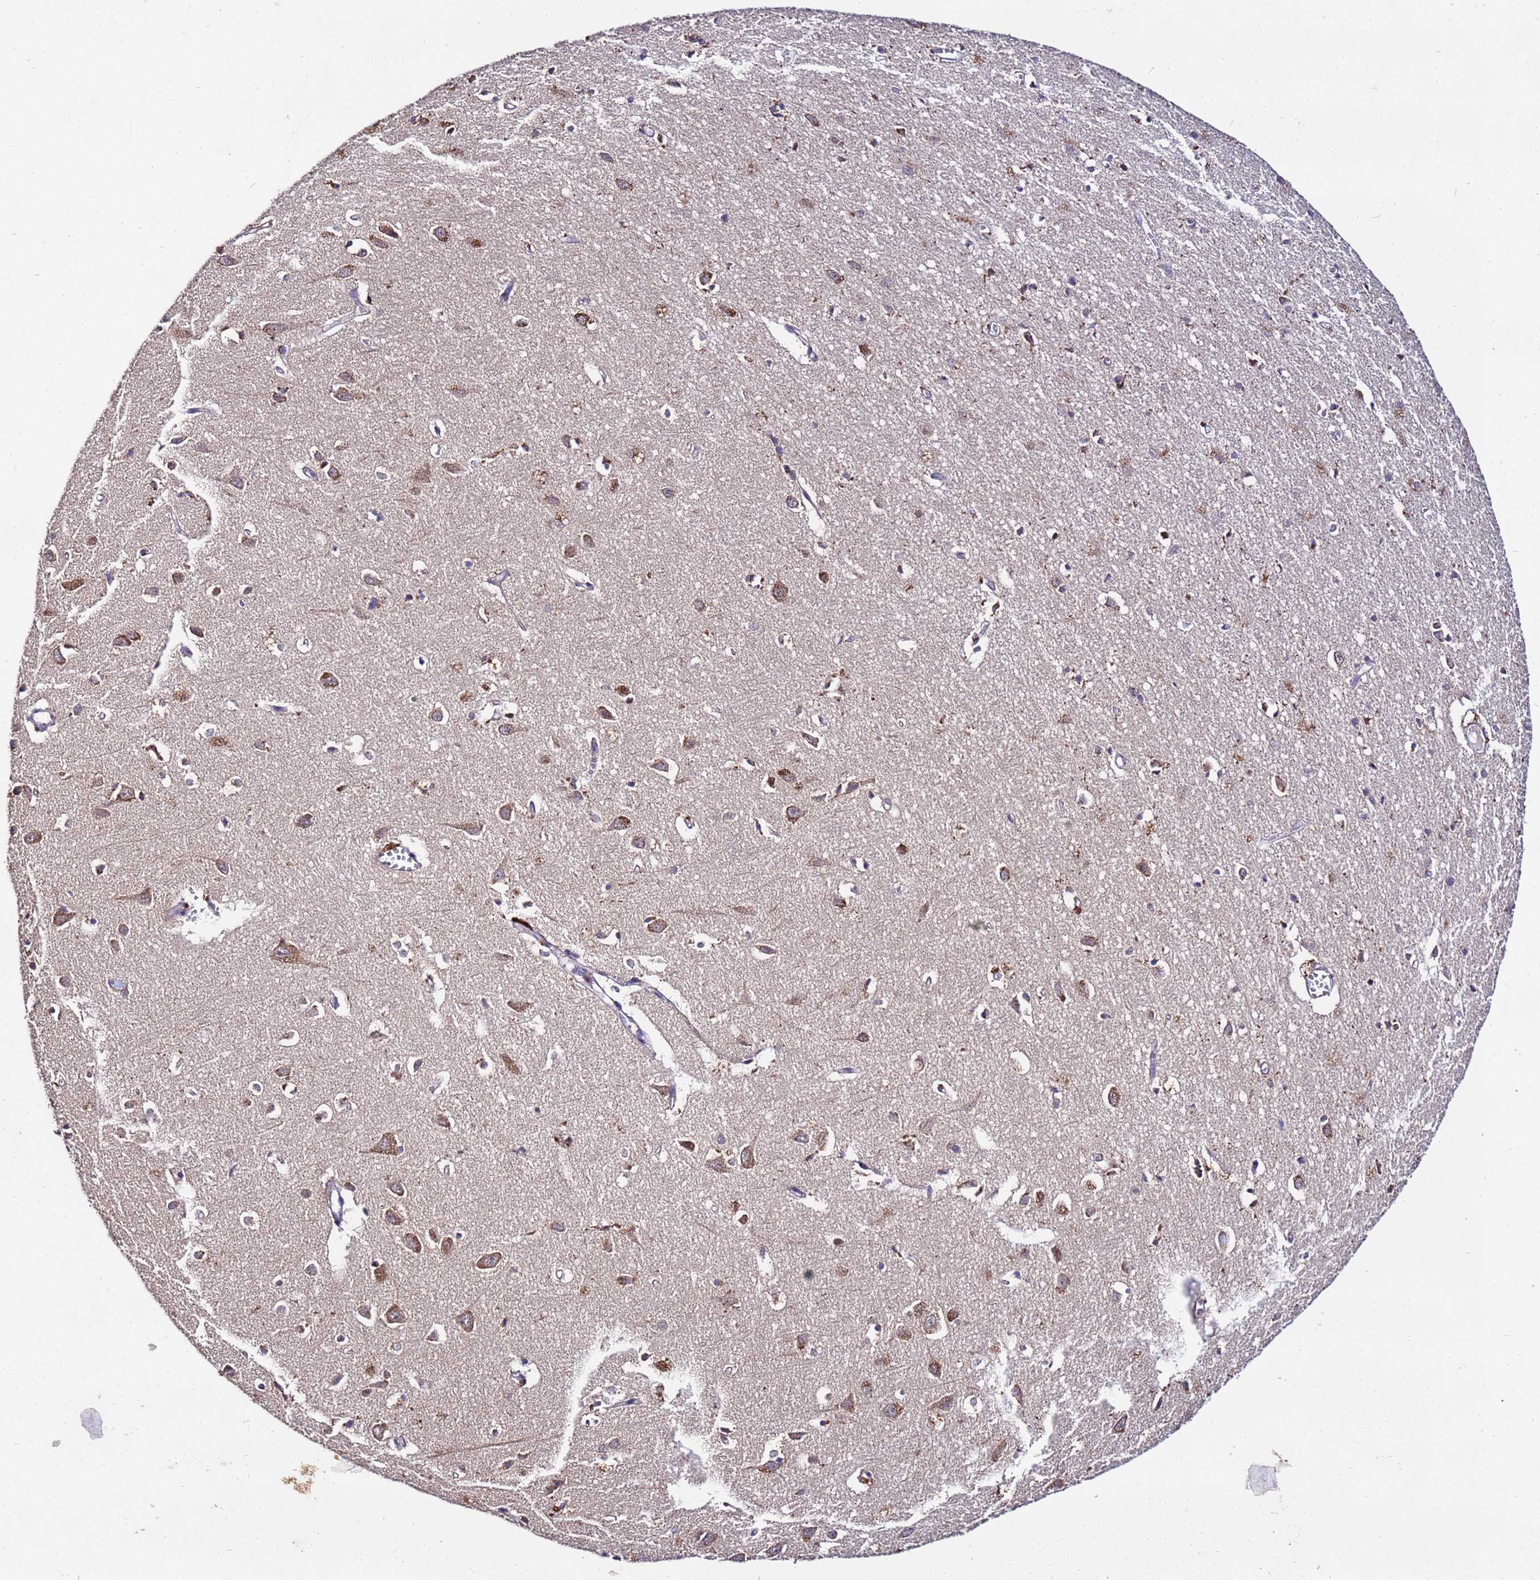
{"staining": {"intensity": "weak", "quantity": "25%-75%", "location": "cytoplasmic/membranous"}, "tissue": "cerebral cortex", "cell_type": "Endothelial cells", "image_type": "normal", "snomed": [{"axis": "morphology", "description": "Normal tissue, NOS"}, {"axis": "topography", "description": "Cerebral cortex"}], "caption": "The photomicrograph displays a brown stain indicating the presence of a protein in the cytoplasmic/membranous of endothelial cells in cerebral cortex.", "gene": "GSPT2", "patient": {"sex": "female", "age": 64}}